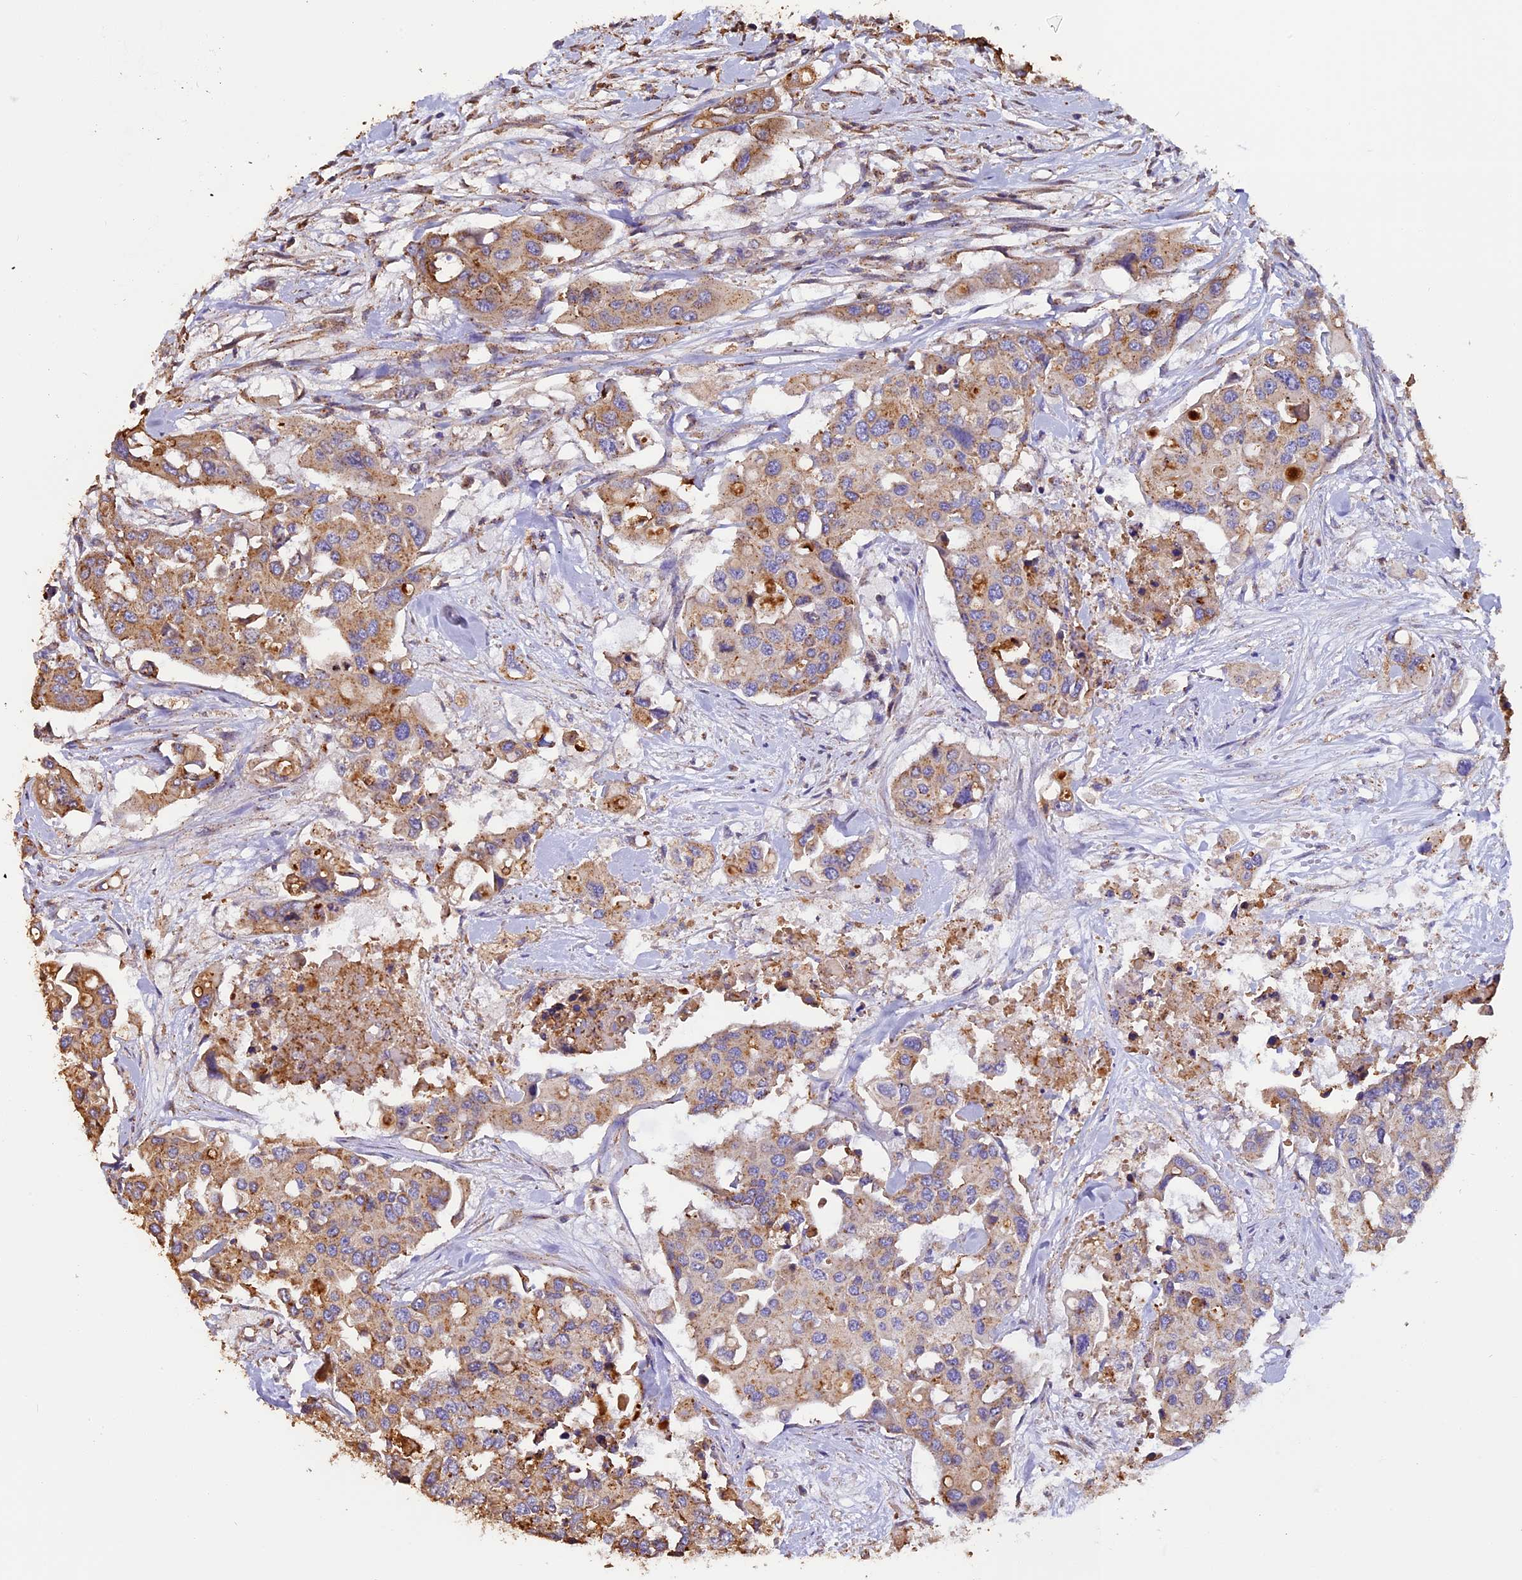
{"staining": {"intensity": "moderate", "quantity": "25%-75%", "location": "cytoplasmic/membranous"}, "tissue": "colorectal cancer", "cell_type": "Tumor cells", "image_type": "cancer", "snomed": [{"axis": "morphology", "description": "Adenocarcinoma, NOS"}, {"axis": "topography", "description": "Colon"}], "caption": "Colorectal adenocarcinoma stained with a brown dye shows moderate cytoplasmic/membranous positive staining in approximately 25%-75% of tumor cells.", "gene": "CHMP2A", "patient": {"sex": "male", "age": 77}}